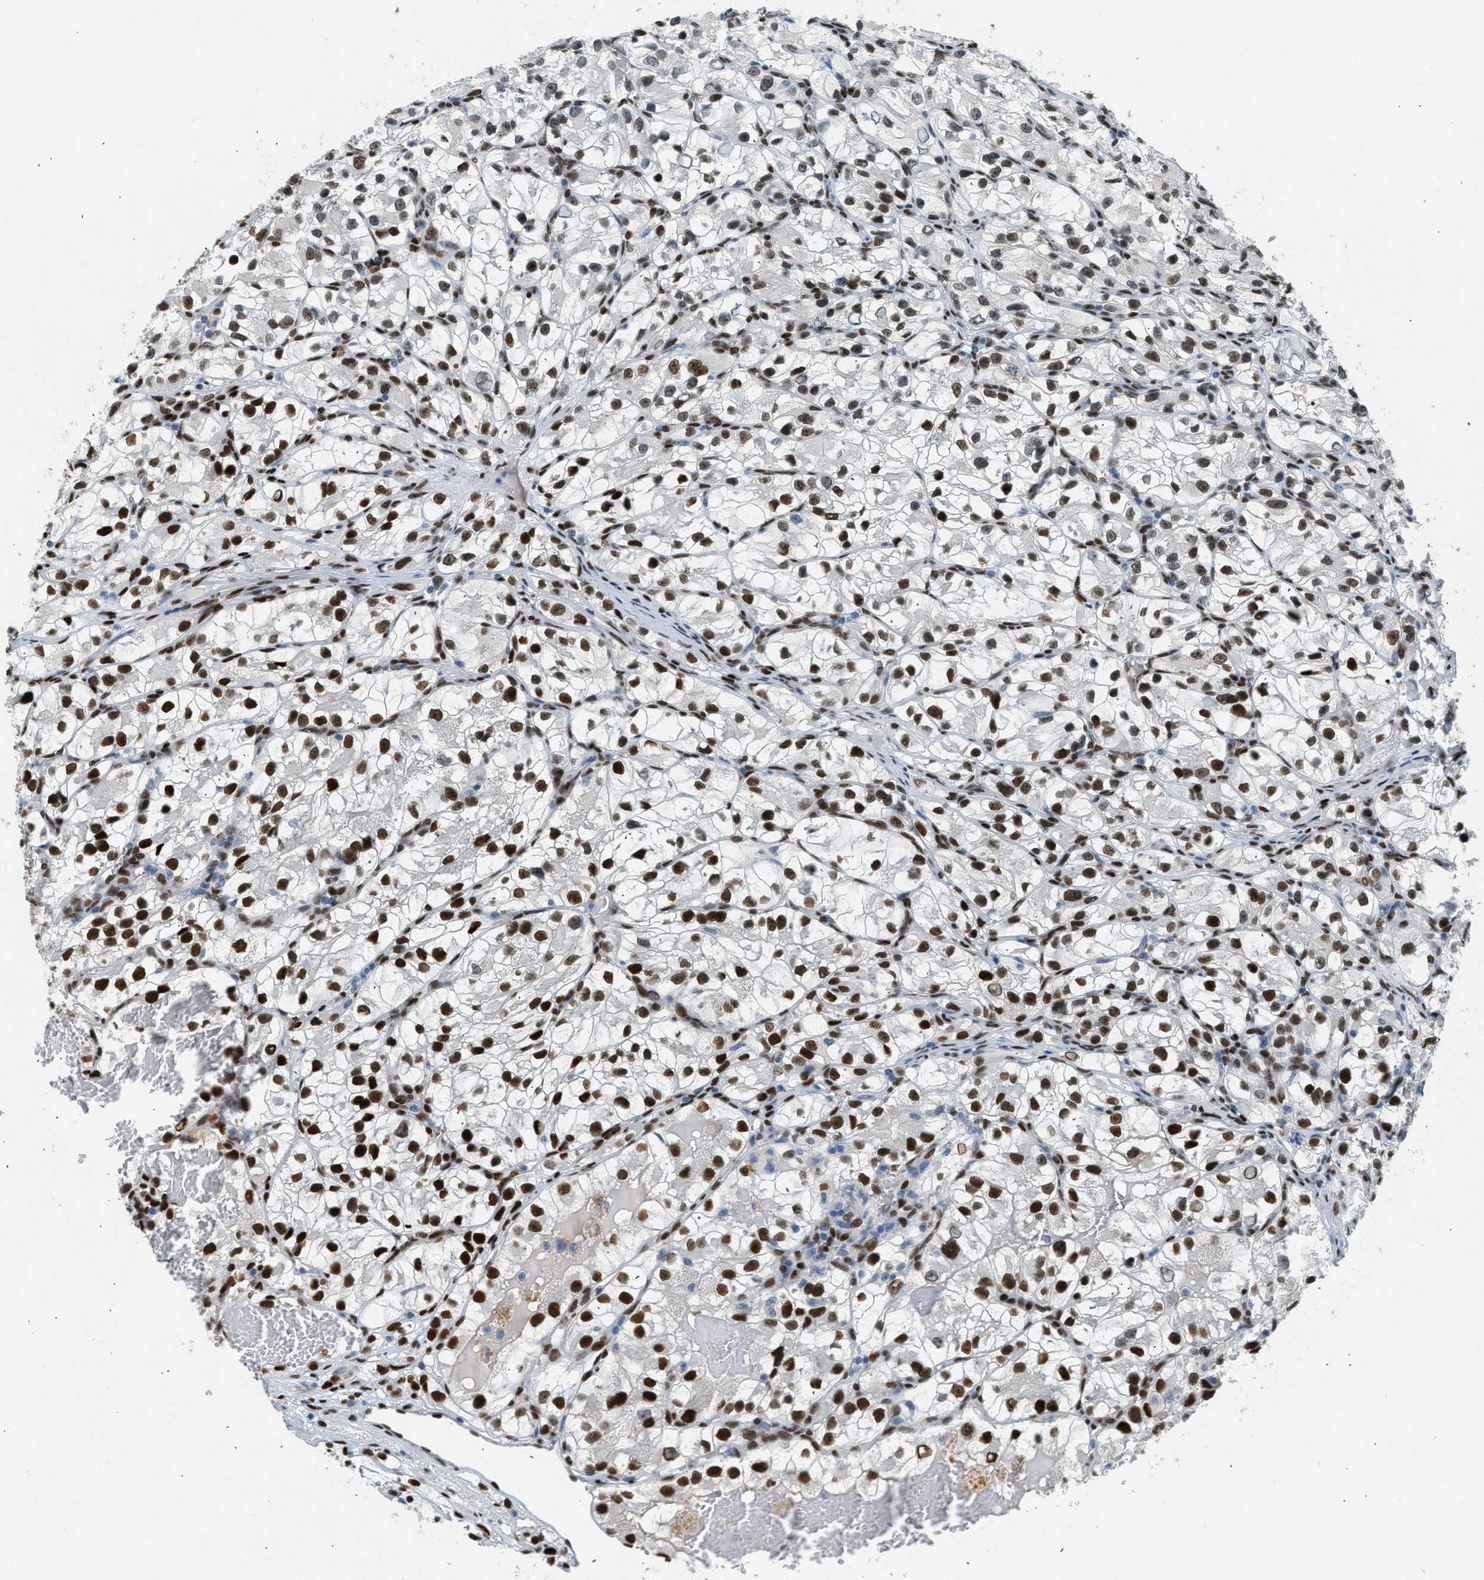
{"staining": {"intensity": "strong", "quantity": ">75%", "location": "nuclear"}, "tissue": "renal cancer", "cell_type": "Tumor cells", "image_type": "cancer", "snomed": [{"axis": "morphology", "description": "Adenocarcinoma, NOS"}, {"axis": "topography", "description": "Kidney"}], "caption": "Tumor cells exhibit high levels of strong nuclear positivity in approximately >75% of cells in human renal cancer (adenocarcinoma).", "gene": "ZBTB20", "patient": {"sex": "female", "age": 57}}